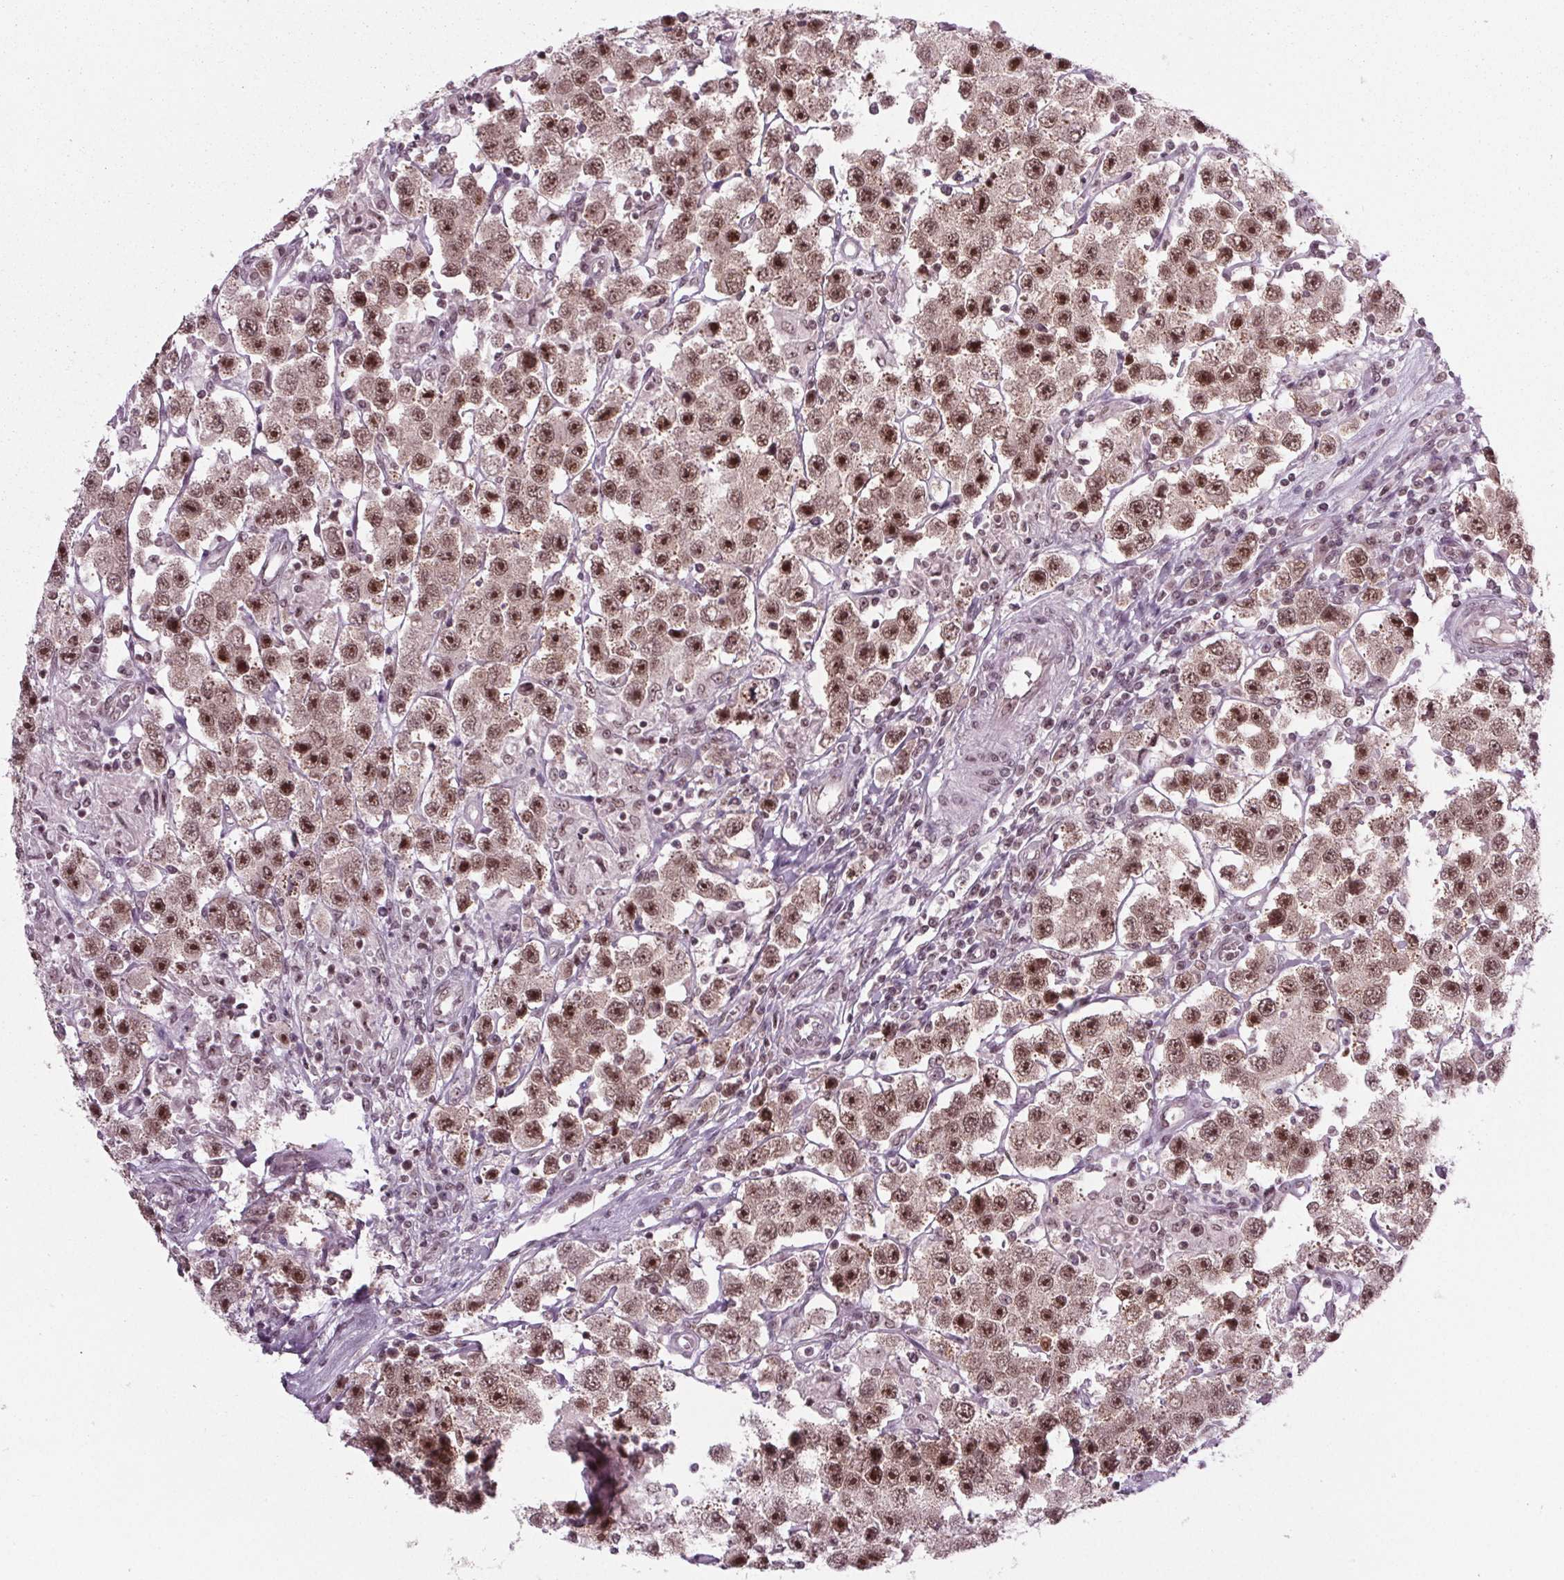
{"staining": {"intensity": "strong", "quantity": ">75%", "location": "nuclear"}, "tissue": "testis cancer", "cell_type": "Tumor cells", "image_type": "cancer", "snomed": [{"axis": "morphology", "description": "Seminoma, NOS"}, {"axis": "topography", "description": "Testis"}], "caption": "Tumor cells exhibit high levels of strong nuclear staining in about >75% of cells in testis seminoma. Using DAB (3,3'-diaminobenzidine) (brown) and hematoxylin (blue) stains, captured at high magnification using brightfield microscopy.", "gene": "DDX41", "patient": {"sex": "male", "age": 45}}